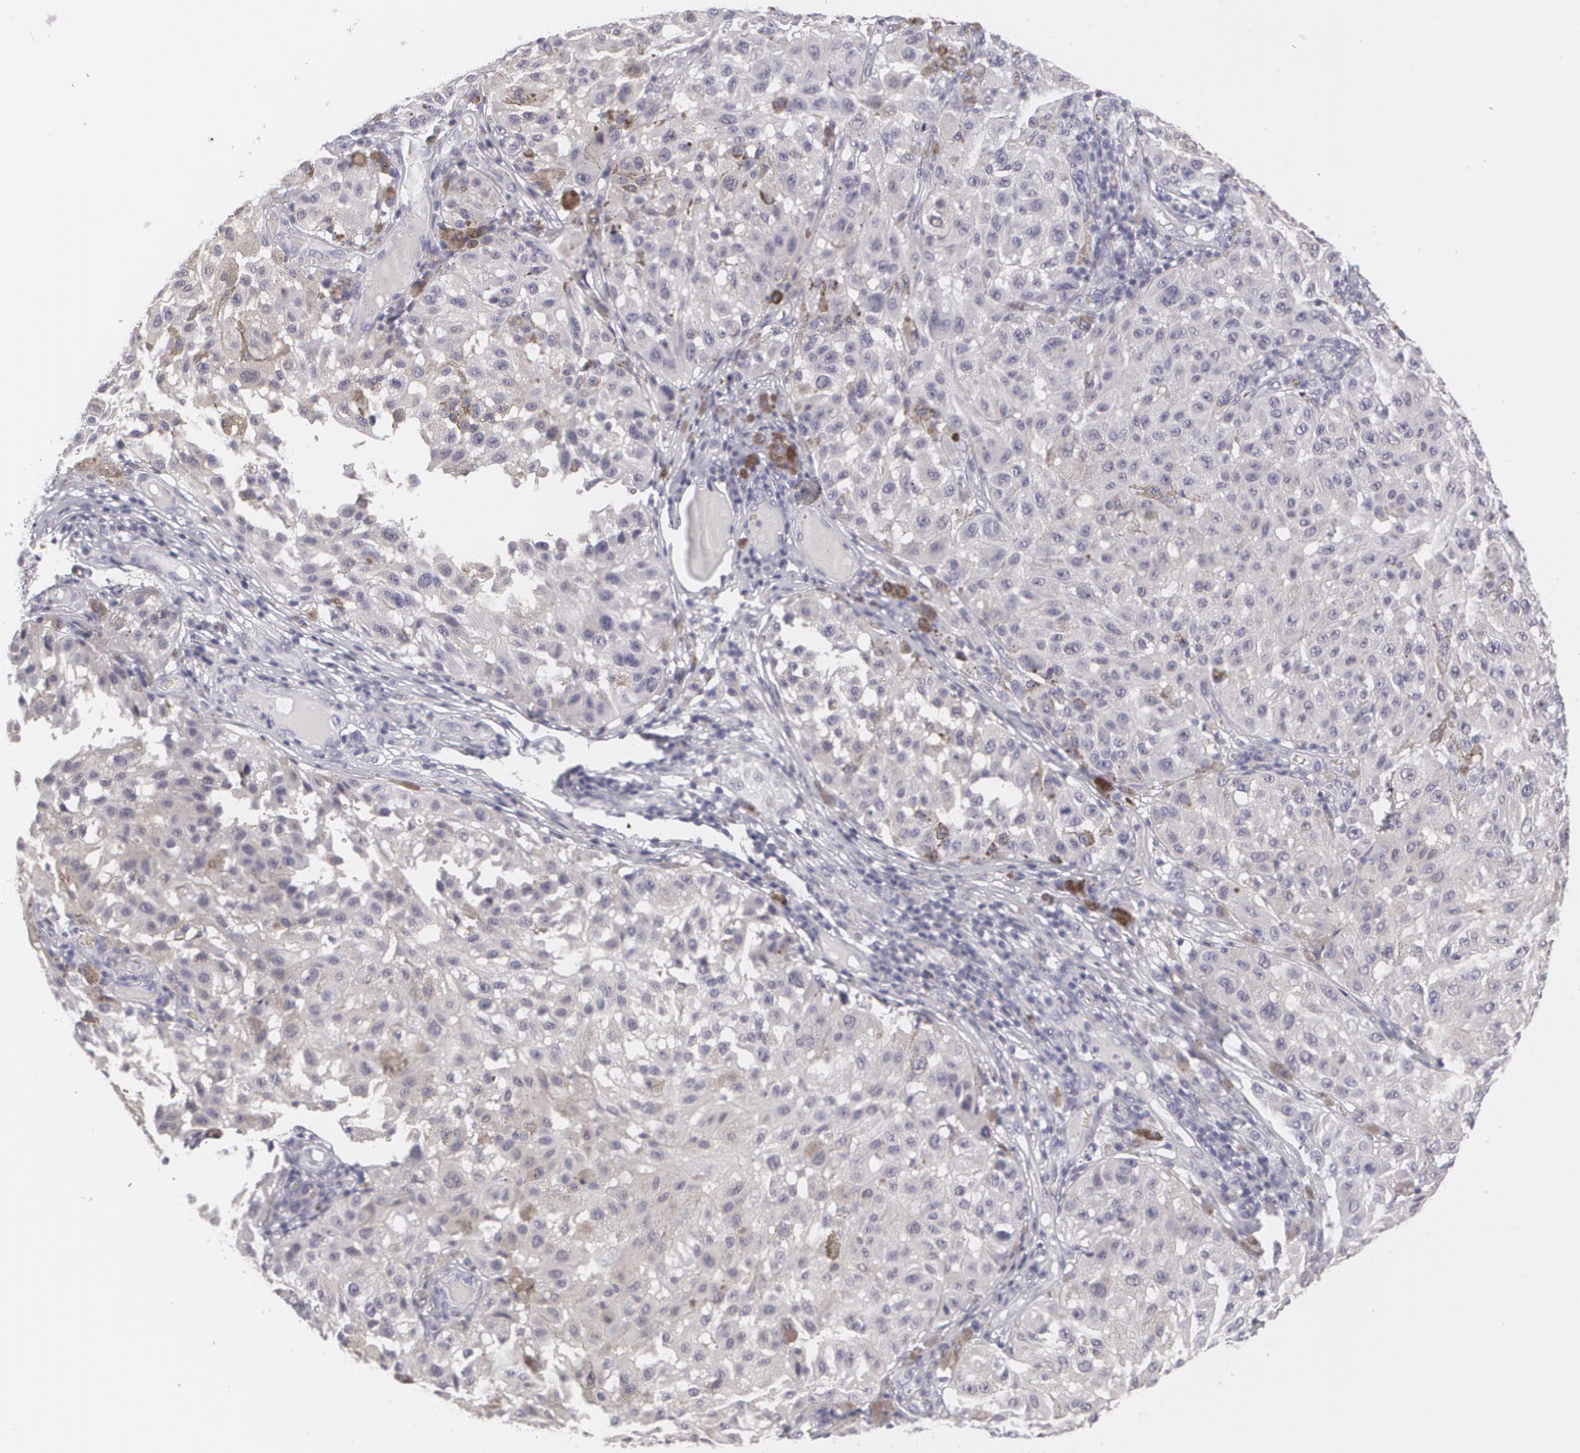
{"staining": {"intensity": "negative", "quantity": "none", "location": "none"}, "tissue": "melanoma", "cell_type": "Tumor cells", "image_type": "cancer", "snomed": [{"axis": "morphology", "description": "Malignant melanoma, NOS"}, {"axis": "topography", "description": "Skin"}], "caption": "A micrograph of human malignant melanoma is negative for staining in tumor cells.", "gene": "MBNL3", "patient": {"sex": "female", "age": 64}}